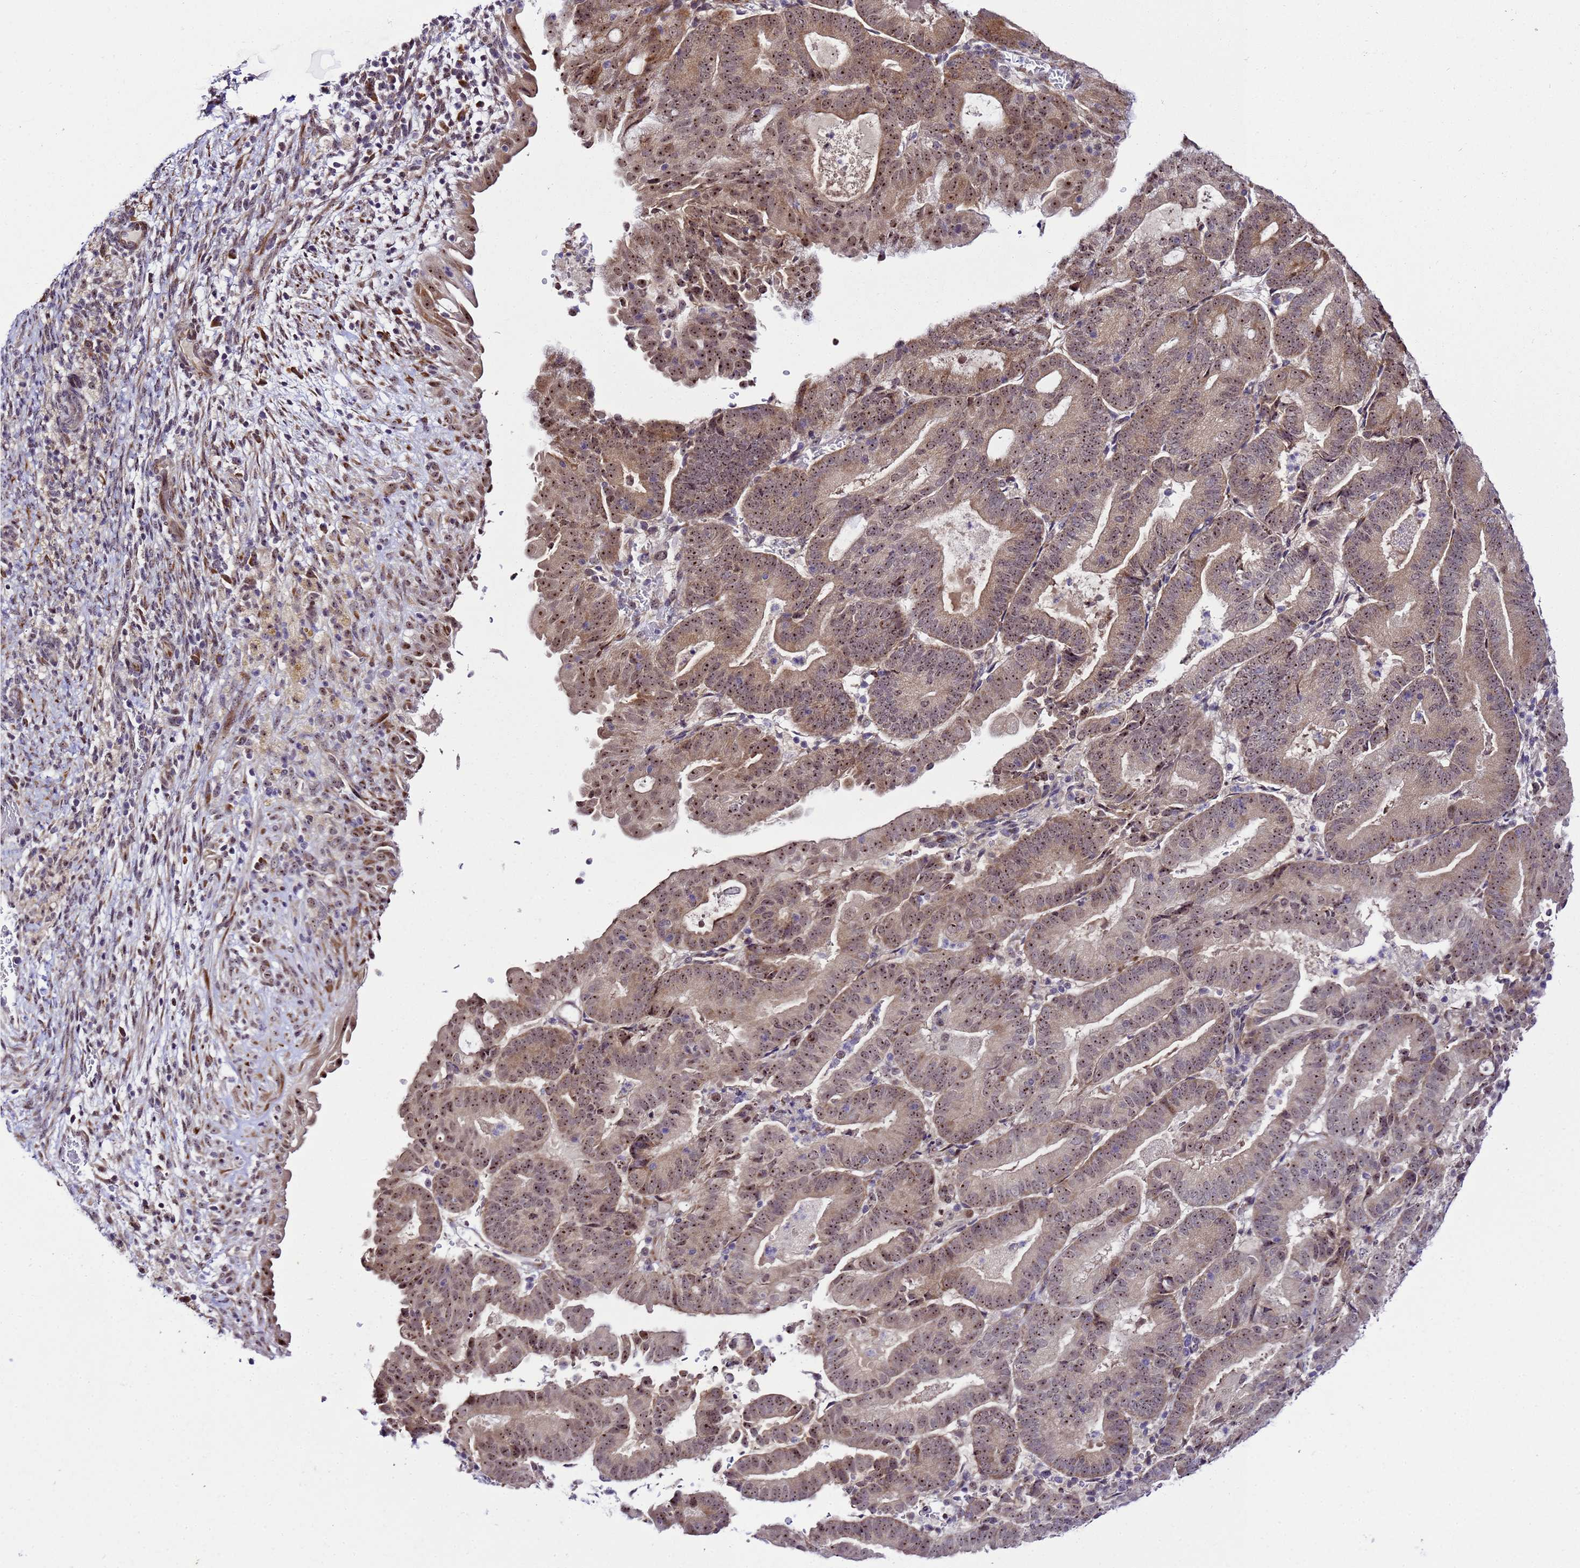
{"staining": {"intensity": "moderate", "quantity": ">75%", "location": "cytoplasmic/membranous,nuclear"}, "tissue": "endometrial cancer", "cell_type": "Tumor cells", "image_type": "cancer", "snomed": [{"axis": "morphology", "description": "Adenocarcinoma, NOS"}, {"axis": "topography", "description": "Endometrium"}], "caption": "Protein analysis of endometrial adenocarcinoma tissue demonstrates moderate cytoplasmic/membranous and nuclear expression in approximately >75% of tumor cells.", "gene": "SLX4IP", "patient": {"sex": "female", "age": 70}}